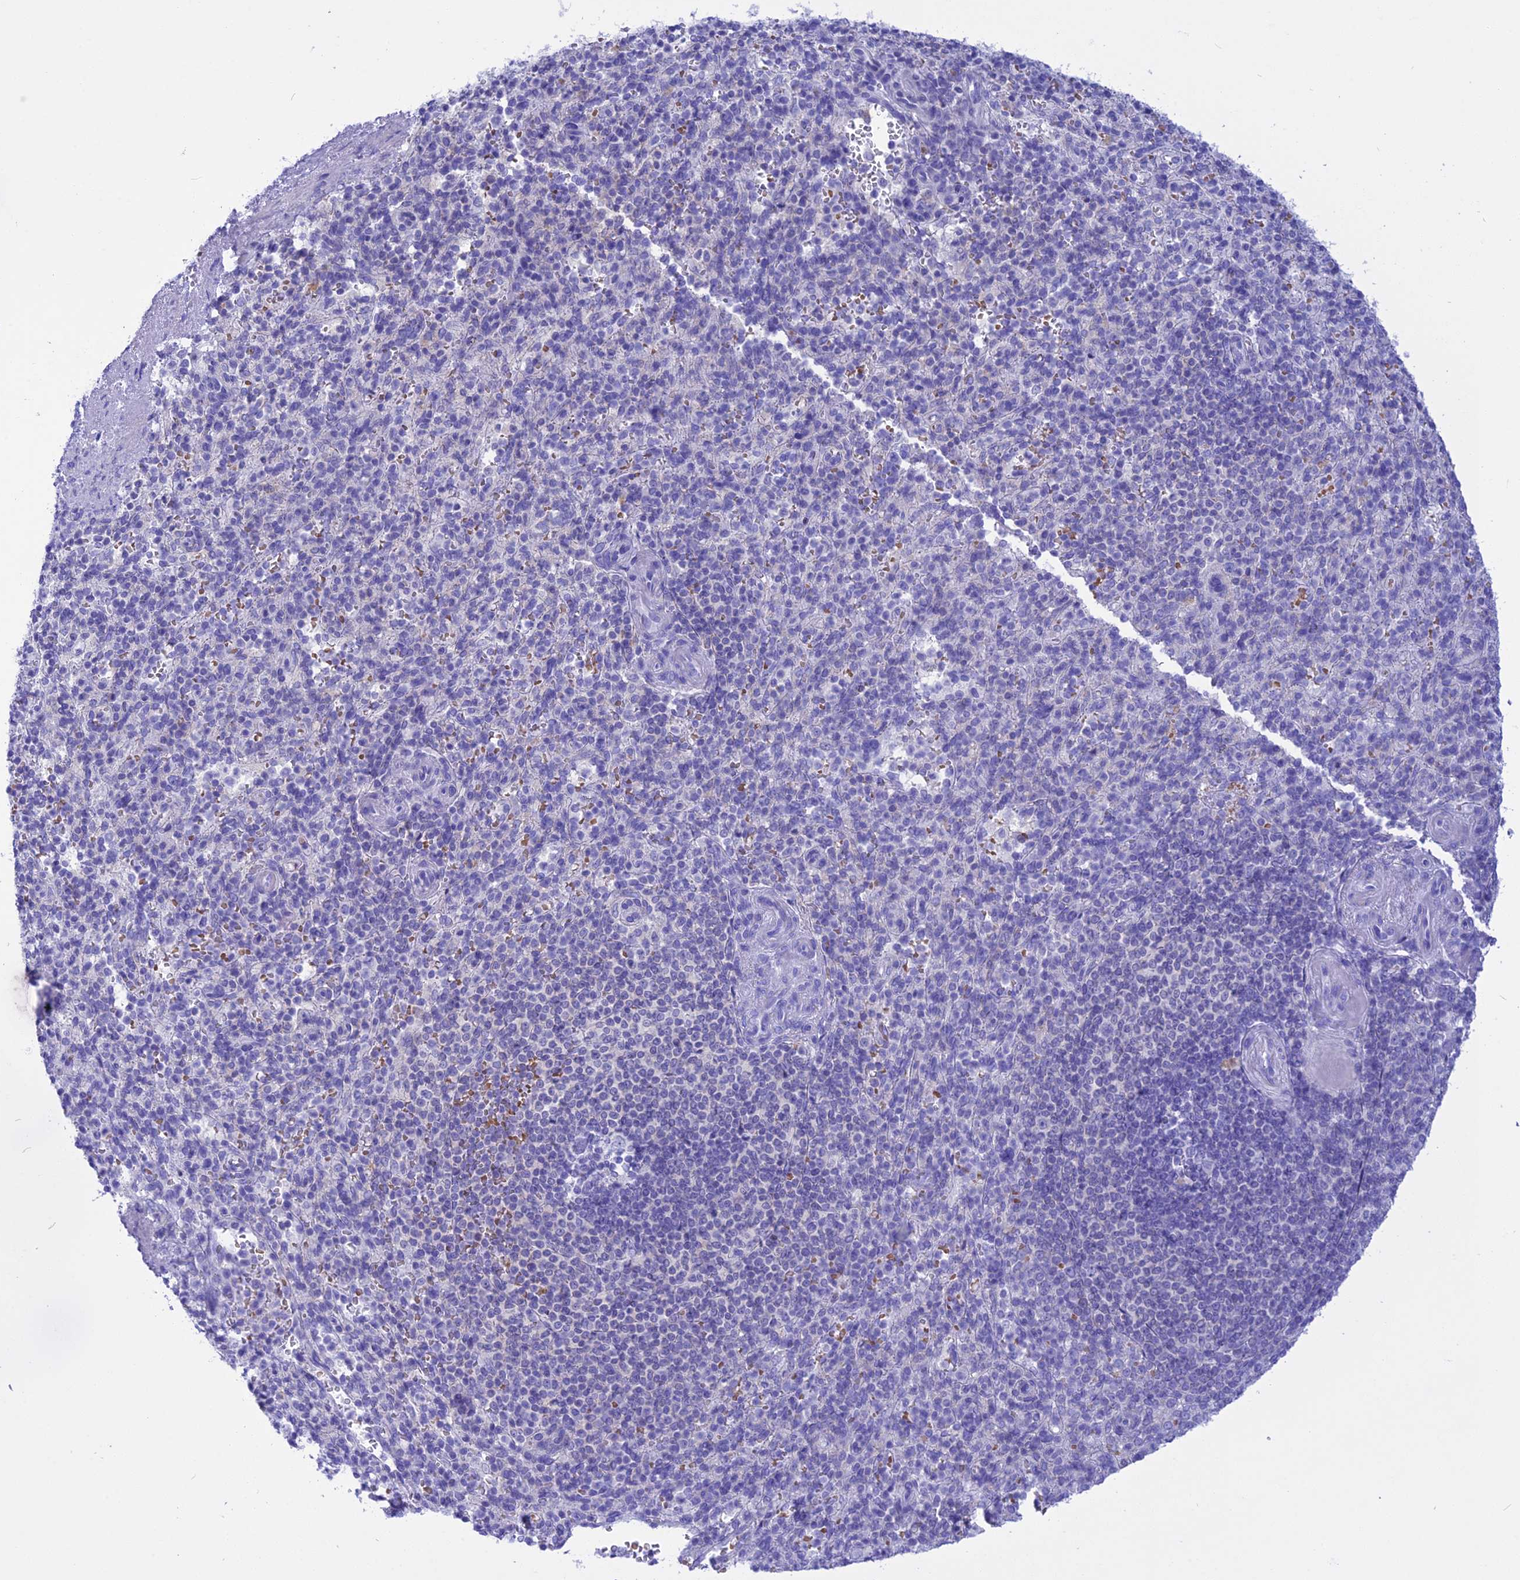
{"staining": {"intensity": "negative", "quantity": "none", "location": "none"}, "tissue": "spleen", "cell_type": "Cells in red pulp", "image_type": "normal", "snomed": [{"axis": "morphology", "description": "Normal tissue, NOS"}, {"axis": "topography", "description": "Spleen"}], "caption": "Cells in red pulp are negative for brown protein staining in normal spleen. (DAB (3,3'-diaminobenzidine) IHC visualized using brightfield microscopy, high magnification).", "gene": "GLYATL1B", "patient": {"sex": "female", "age": 74}}